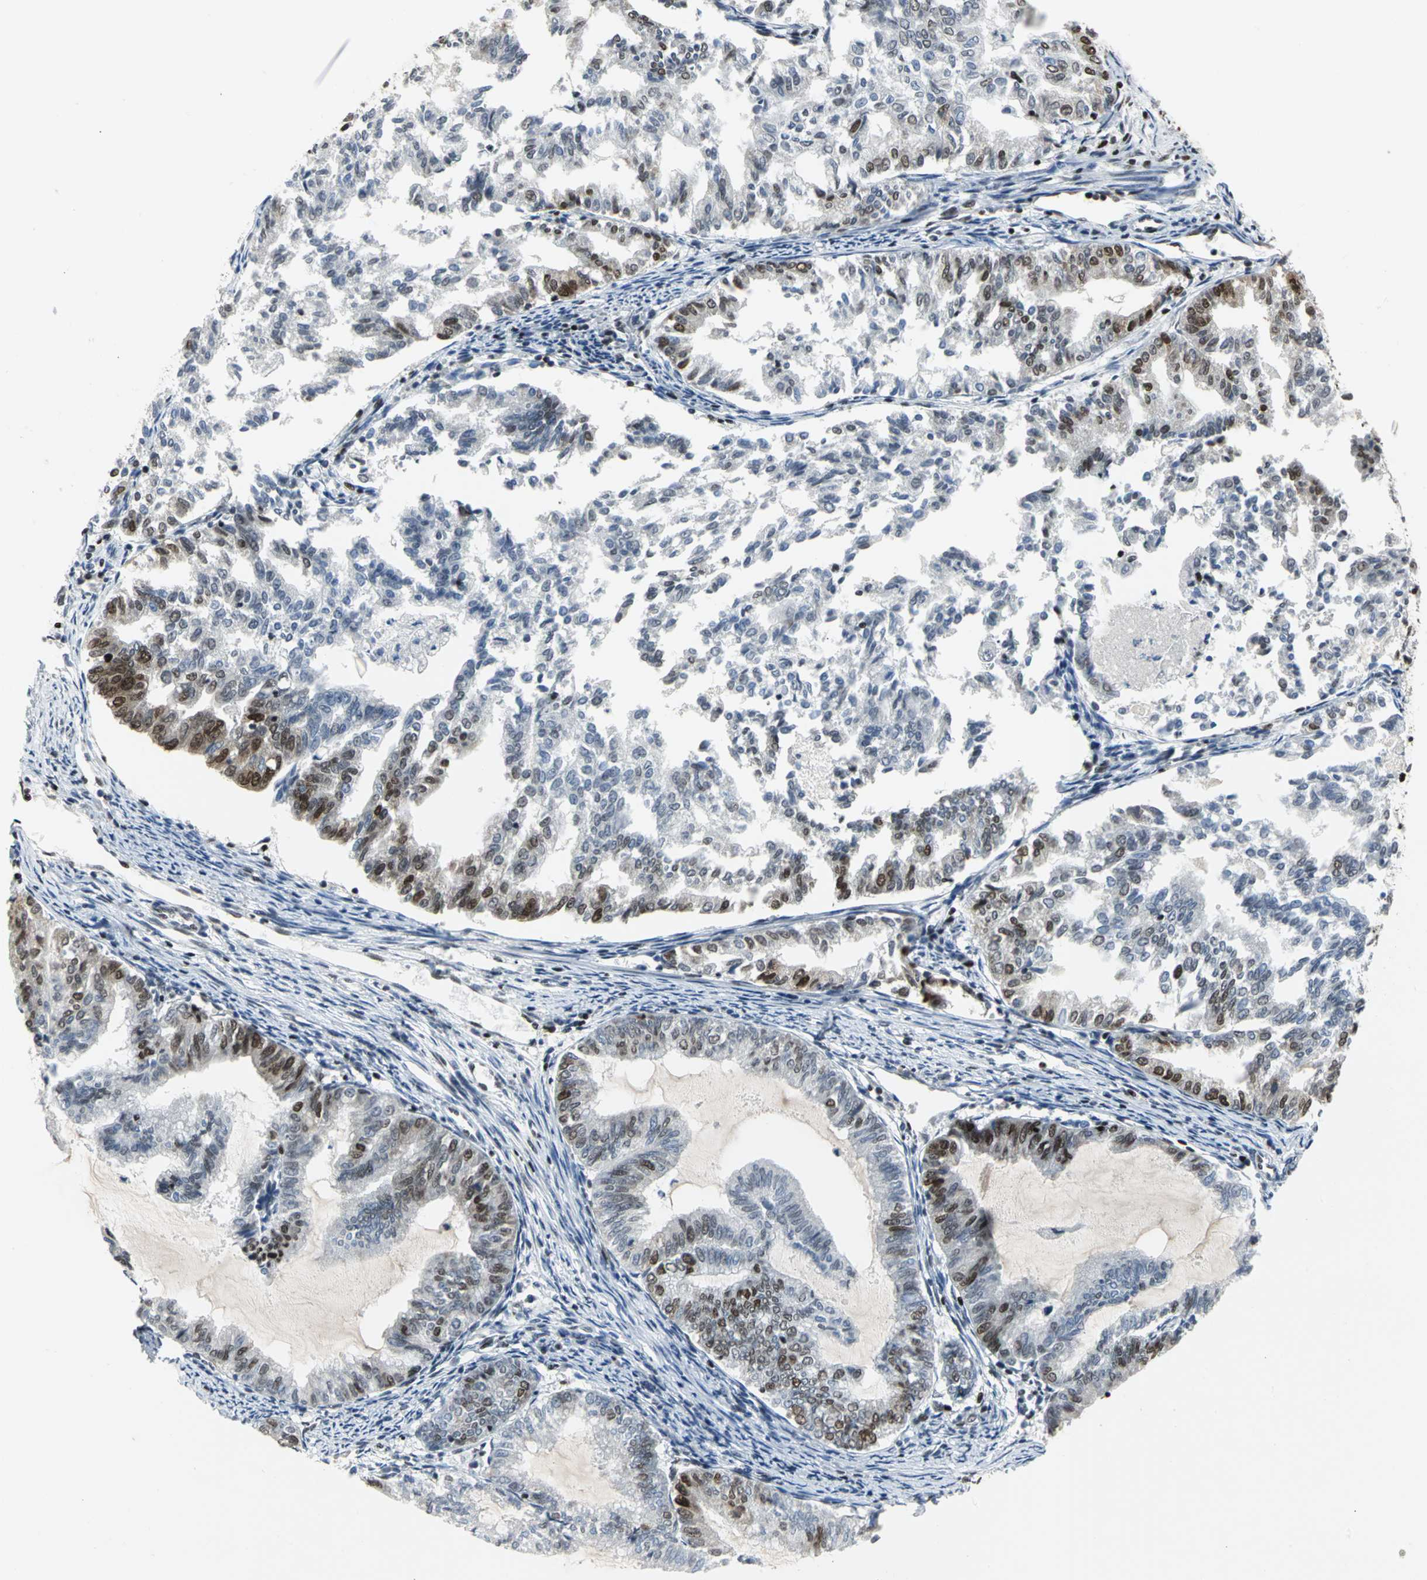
{"staining": {"intensity": "strong", "quantity": "25%-75%", "location": "nuclear"}, "tissue": "endometrial cancer", "cell_type": "Tumor cells", "image_type": "cancer", "snomed": [{"axis": "morphology", "description": "Adenocarcinoma, NOS"}, {"axis": "topography", "description": "Endometrium"}], "caption": "Endometrial adenocarcinoma stained with a brown dye shows strong nuclear positive staining in about 25%-75% of tumor cells.", "gene": "HNRNPD", "patient": {"sex": "female", "age": 79}}